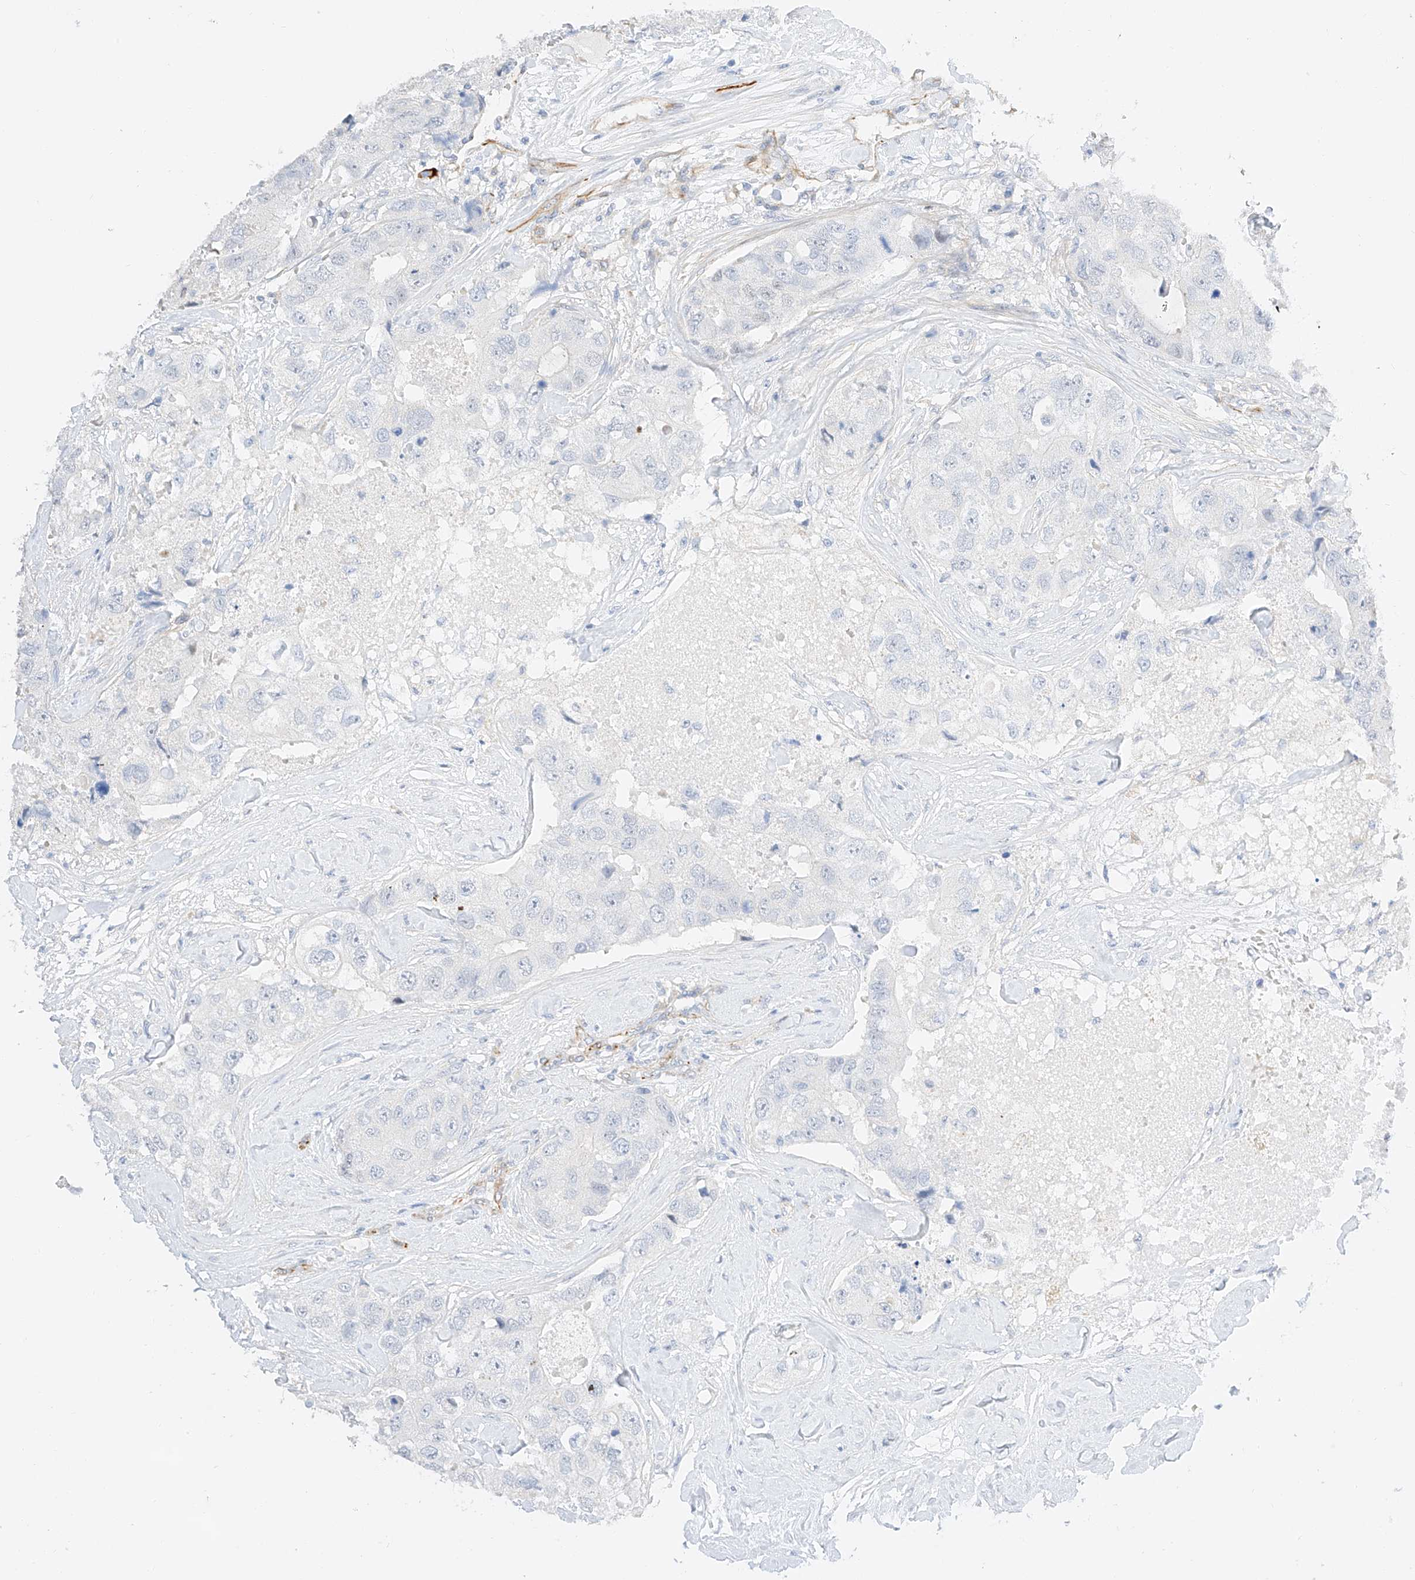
{"staining": {"intensity": "negative", "quantity": "none", "location": "none"}, "tissue": "breast cancer", "cell_type": "Tumor cells", "image_type": "cancer", "snomed": [{"axis": "morphology", "description": "Duct carcinoma"}, {"axis": "topography", "description": "Breast"}], "caption": "DAB immunohistochemical staining of human breast cancer (infiltrating ductal carcinoma) demonstrates no significant staining in tumor cells.", "gene": "CDCP2", "patient": {"sex": "female", "age": 62}}